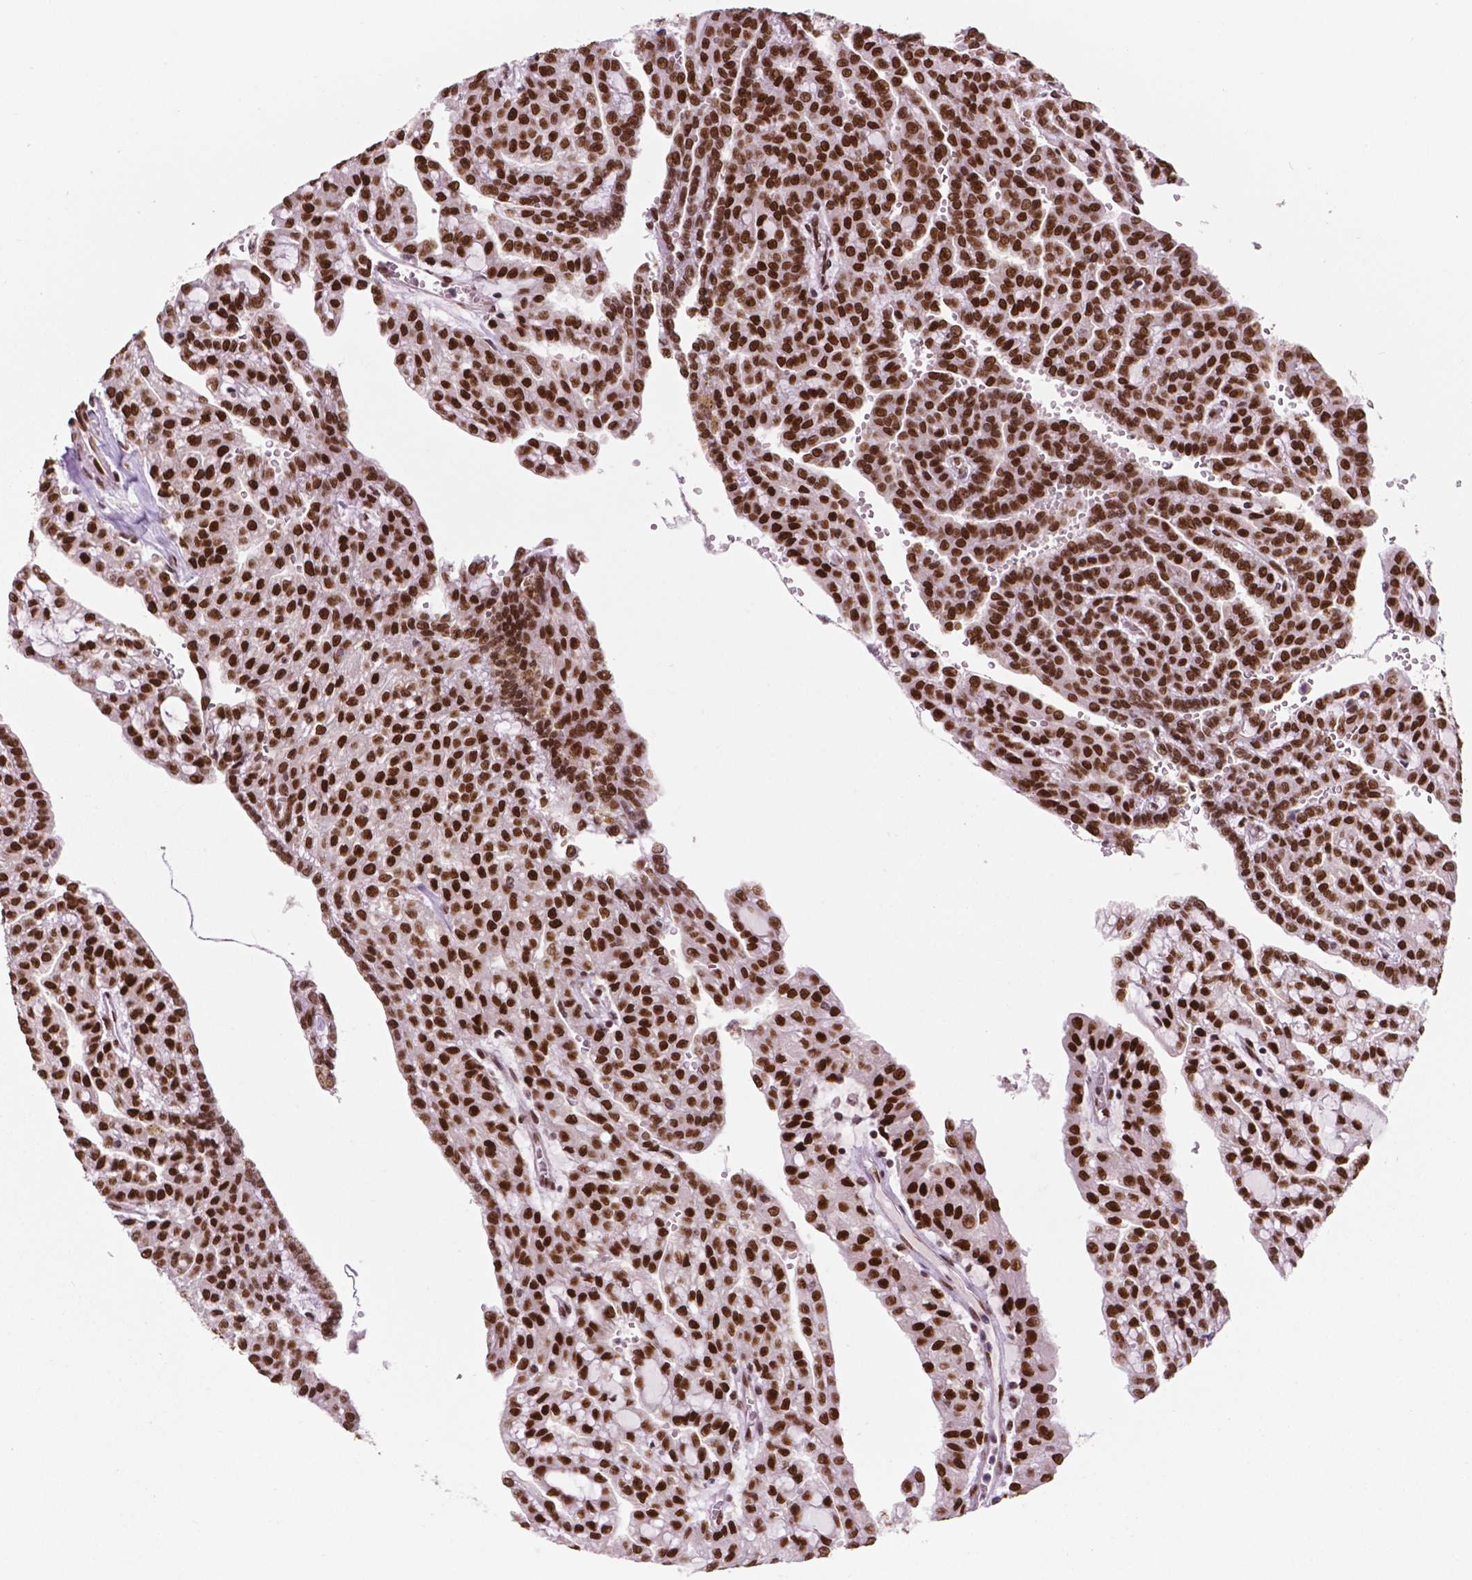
{"staining": {"intensity": "strong", "quantity": "25%-75%", "location": "nuclear"}, "tissue": "renal cancer", "cell_type": "Tumor cells", "image_type": "cancer", "snomed": [{"axis": "morphology", "description": "Adenocarcinoma, NOS"}, {"axis": "topography", "description": "Kidney"}], "caption": "The histopathology image reveals staining of renal cancer, revealing strong nuclear protein expression (brown color) within tumor cells. (IHC, brightfield microscopy, high magnification).", "gene": "MLH1", "patient": {"sex": "male", "age": 63}}